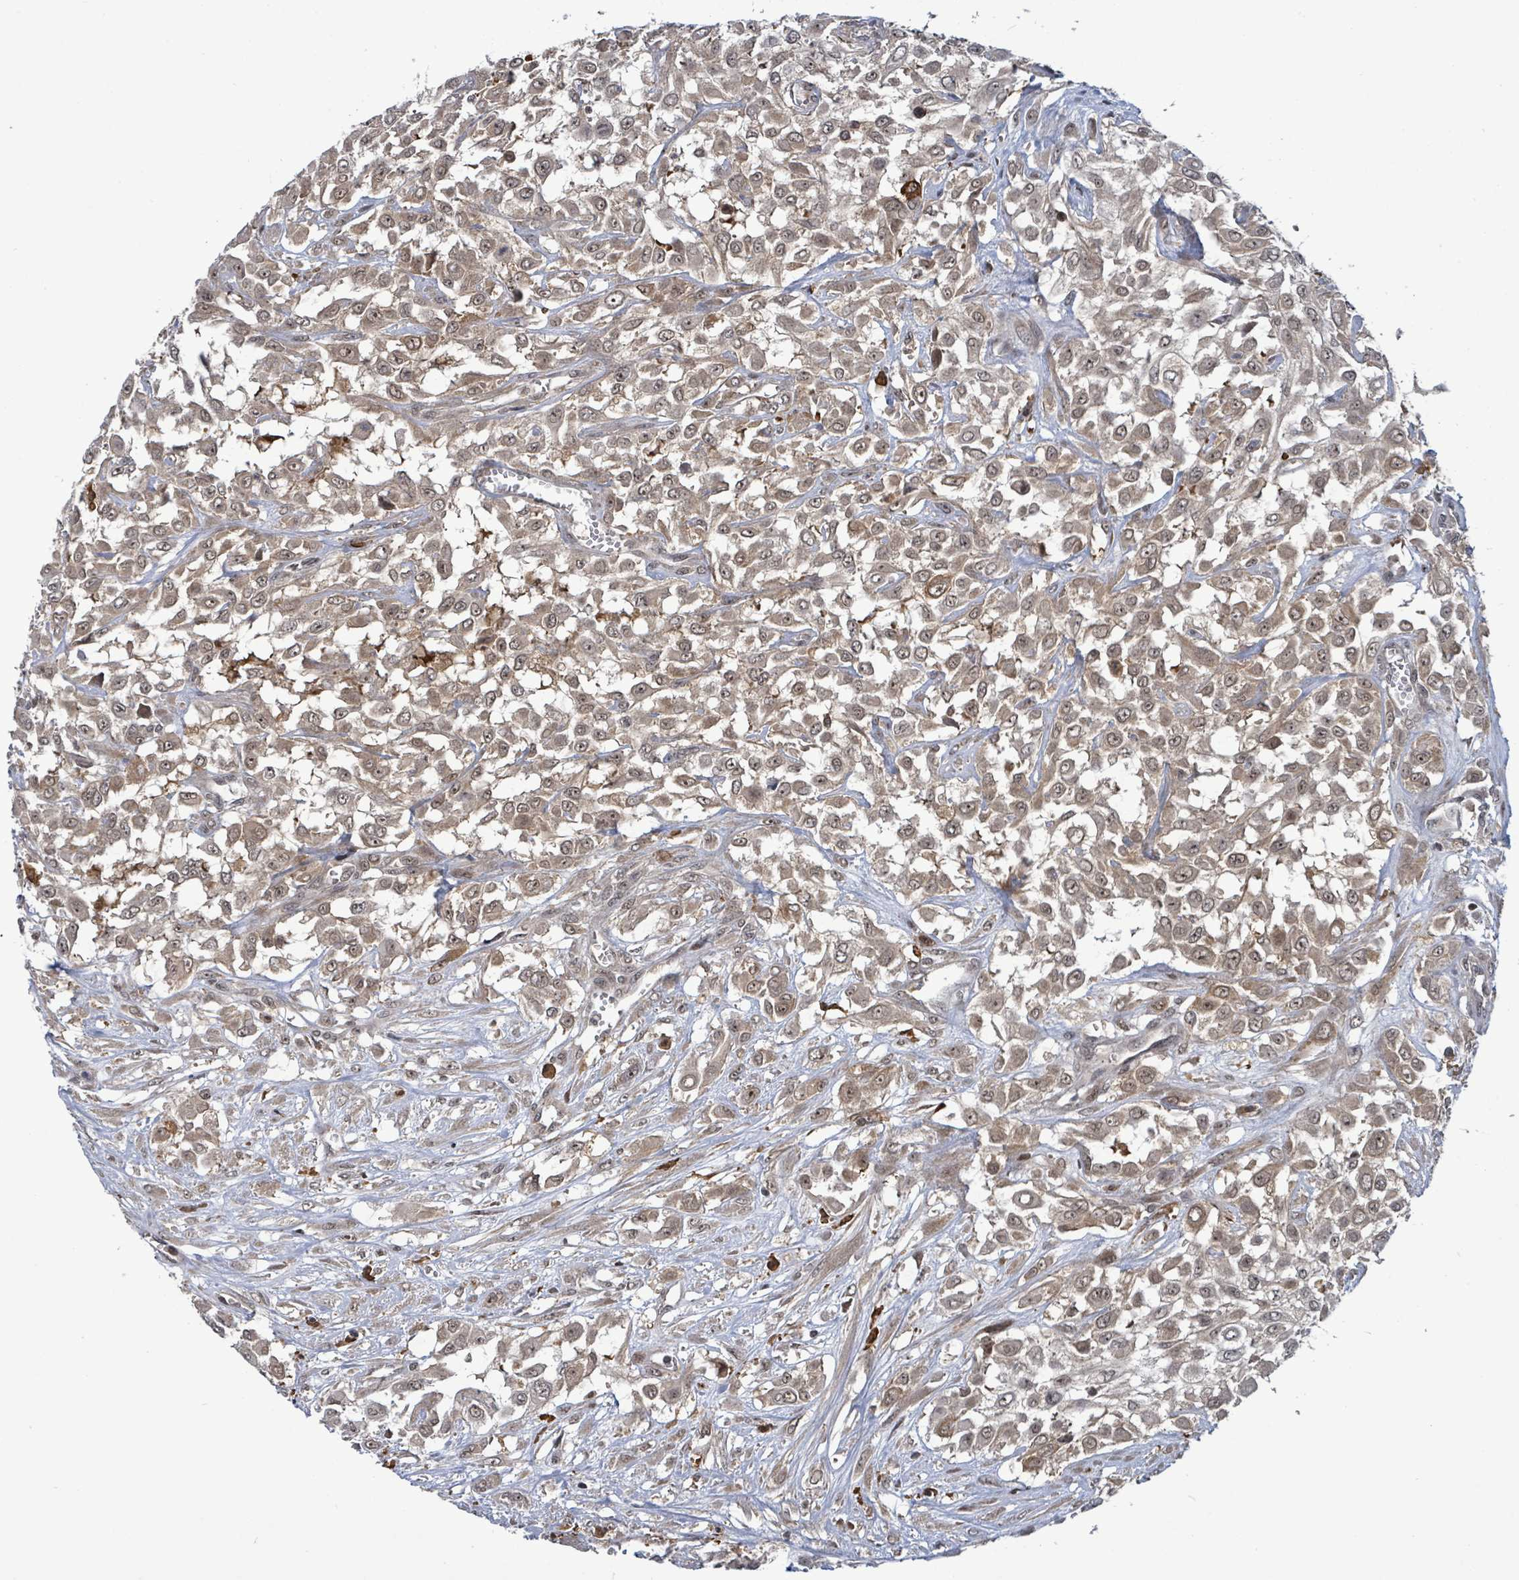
{"staining": {"intensity": "weak", "quantity": ">75%", "location": "cytoplasmic/membranous"}, "tissue": "urothelial cancer", "cell_type": "Tumor cells", "image_type": "cancer", "snomed": [{"axis": "morphology", "description": "Urothelial carcinoma, High grade"}, {"axis": "topography", "description": "Urinary bladder"}], "caption": "Weak cytoplasmic/membranous protein expression is identified in about >75% of tumor cells in urothelial cancer.", "gene": "FBXO6", "patient": {"sex": "male", "age": 57}}